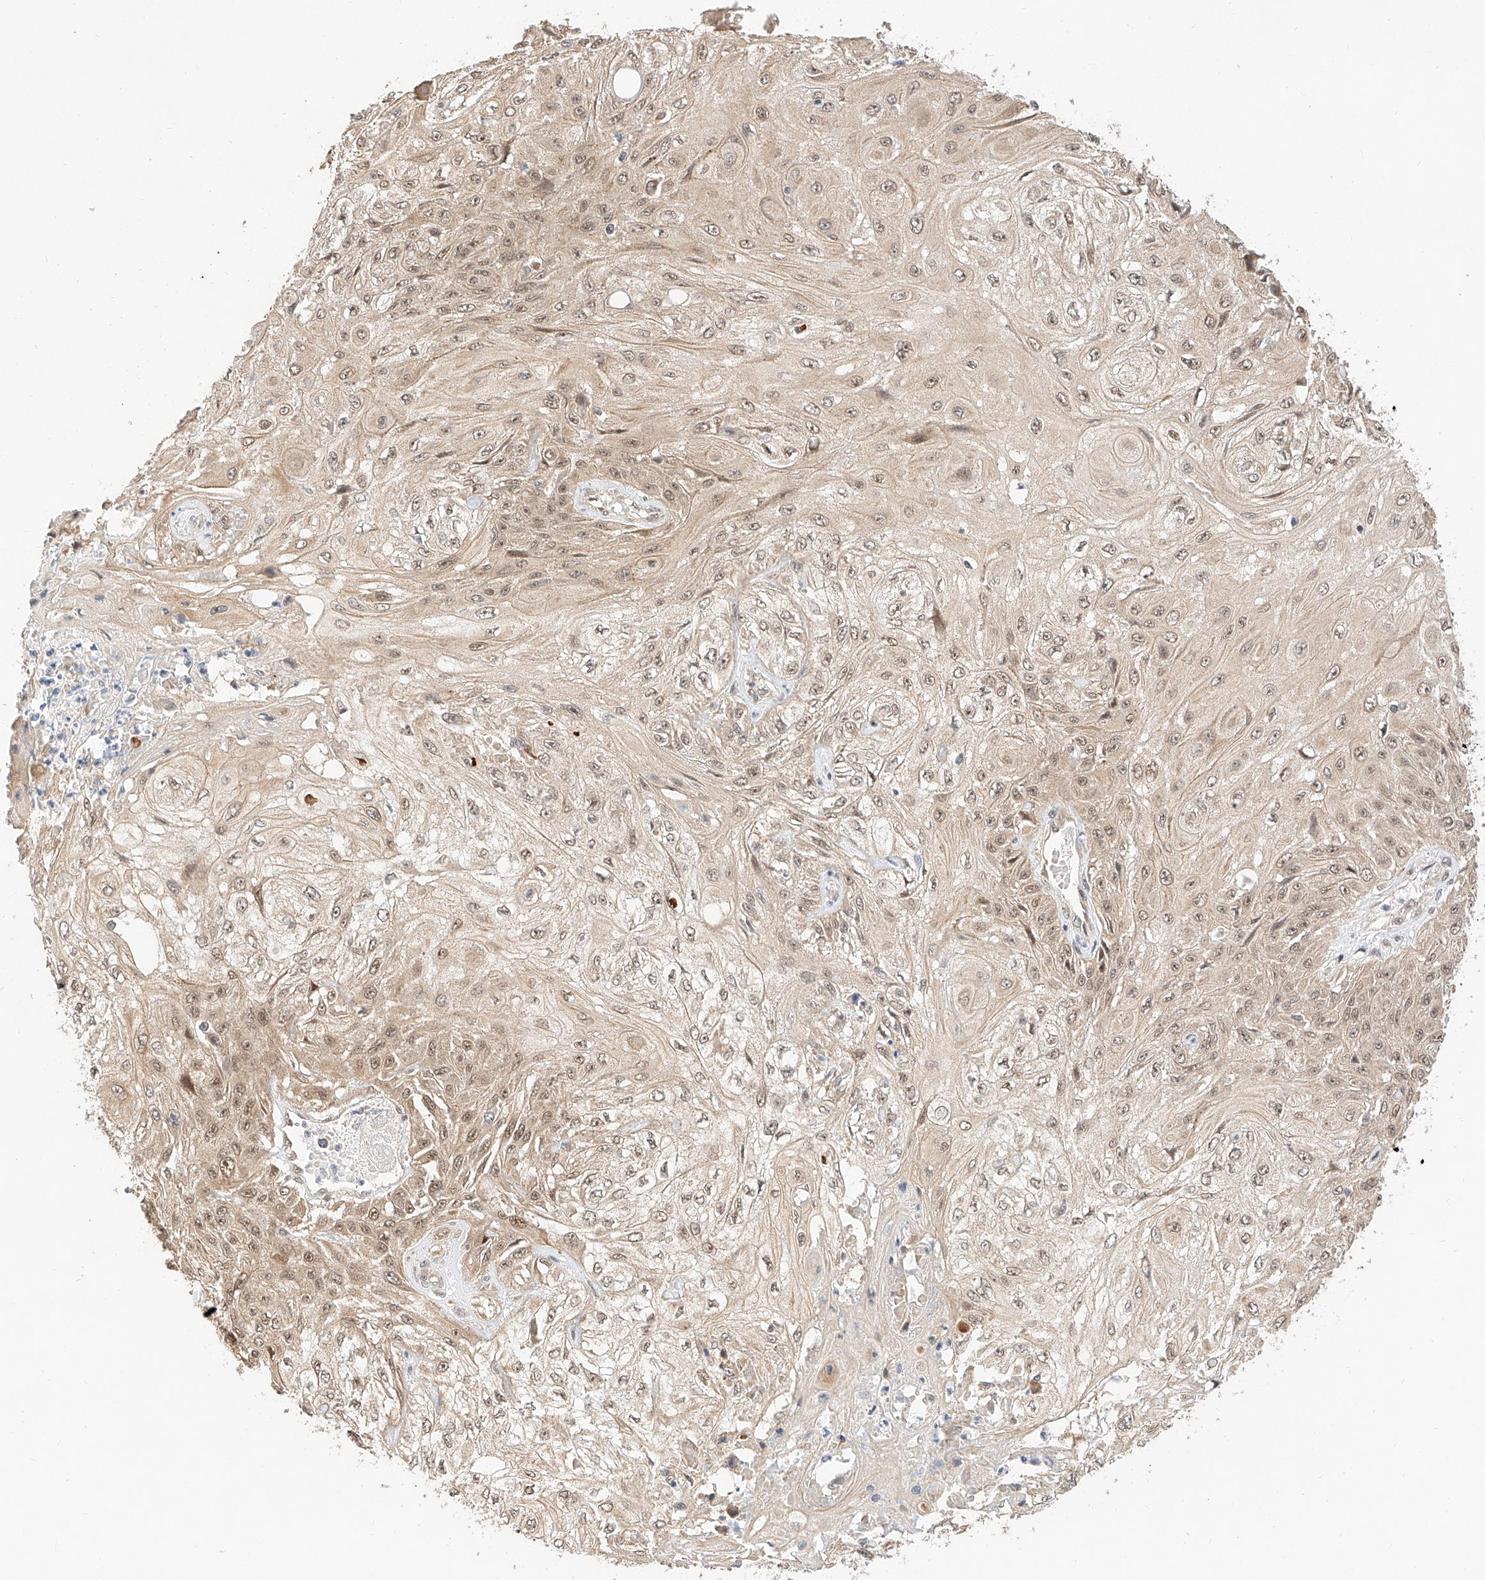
{"staining": {"intensity": "weak", "quantity": ">75%", "location": "cytoplasmic/membranous,nuclear"}, "tissue": "skin cancer", "cell_type": "Tumor cells", "image_type": "cancer", "snomed": [{"axis": "morphology", "description": "Squamous cell carcinoma, NOS"}, {"axis": "morphology", "description": "Squamous cell carcinoma, metastatic, NOS"}, {"axis": "topography", "description": "Skin"}, {"axis": "topography", "description": "Lymph node"}], "caption": "Tumor cells display weak cytoplasmic/membranous and nuclear positivity in approximately >75% of cells in skin metastatic squamous cell carcinoma. (Stains: DAB (3,3'-diaminobenzidine) in brown, nuclei in blue, Microscopy: brightfield microscopy at high magnification).", "gene": "EIF4H", "patient": {"sex": "male", "age": 75}}